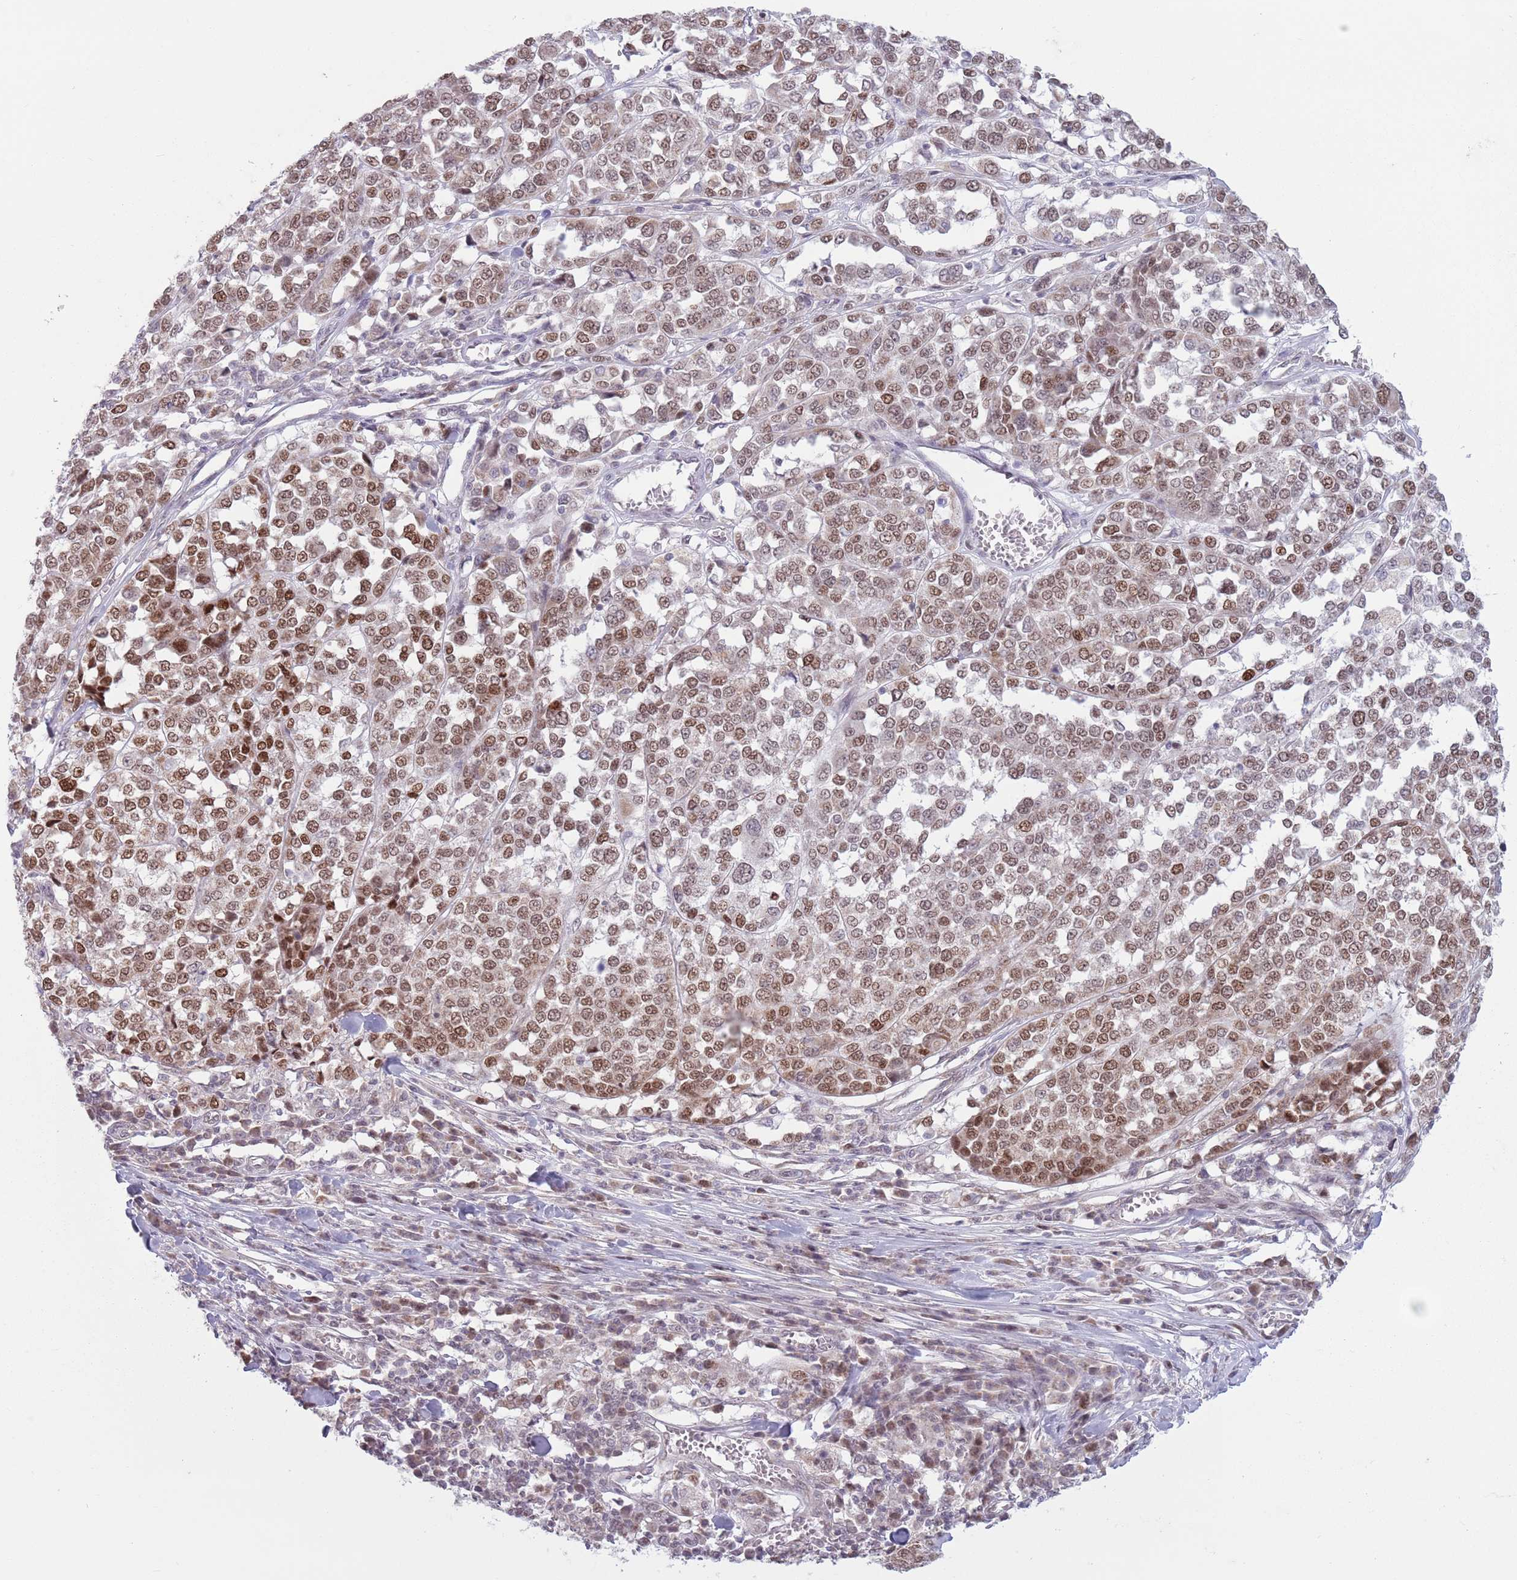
{"staining": {"intensity": "moderate", "quantity": ">75%", "location": "nuclear"}, "tissue": "melanoma", "cell_type": "Tumor cells", "image_type": "cancer", "snomed": [{"axis": "morphology", "description": "Malignant melanoma, Metastatic site"}, {"axis": "topography", "description": "Lymph node"}], "caption": "This micrograph shows malignant melanoma (metastatic site) stained with IHC to label a protein in brown. The nuclear of tumor cells show moderate positivity for the protein. Nuclei are counter-stained blue.", "gene": "MRPL34", "patient": {"sex": "male", "age": 44}}